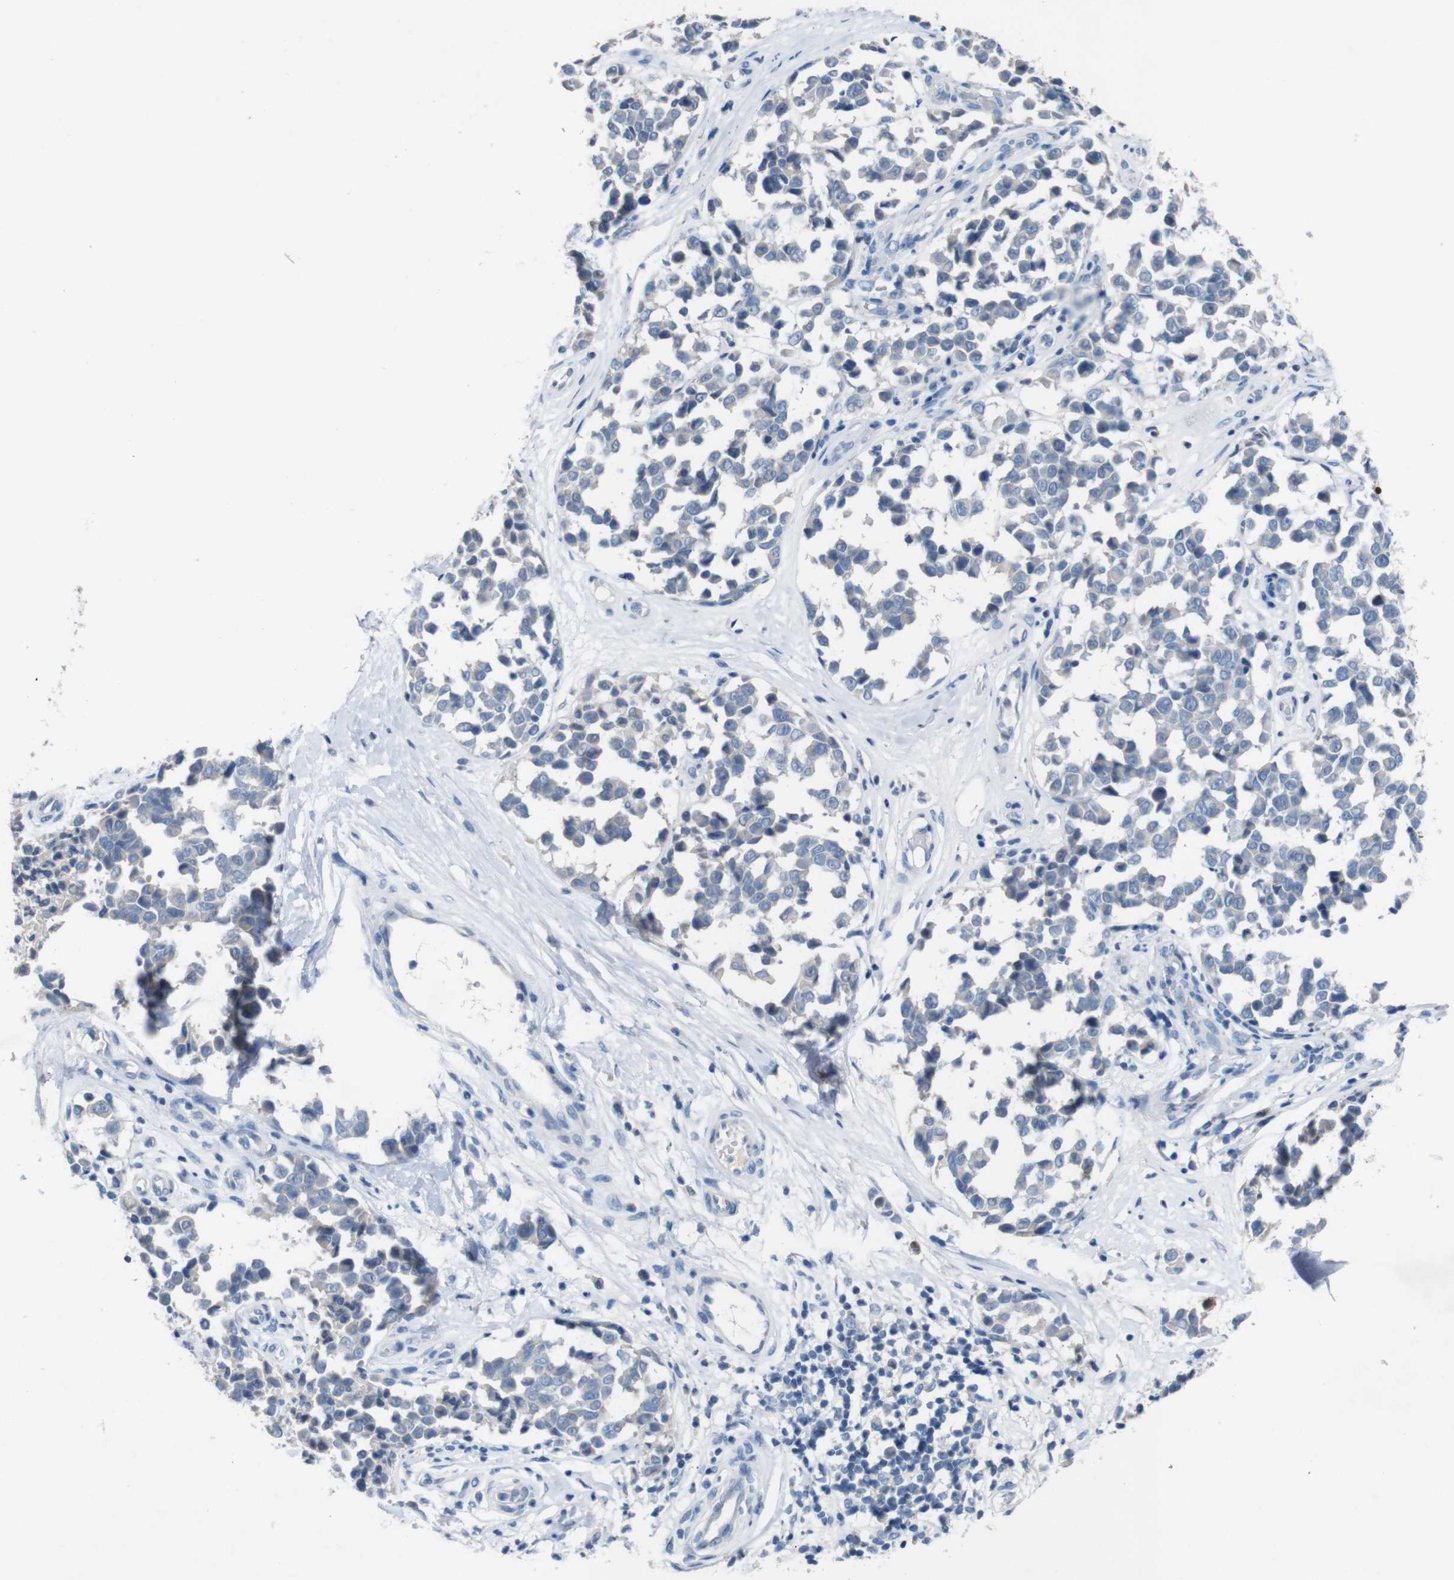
{"staining": {"intensity": "negative", "quantity": "none", "location": "none"}, "tissue": "melanoma", "cell_type": "Tumor cells", "image_type": "cancer", "snomed": [{"axis": "morphology", "description": "Malignant melanoma, NOS"}, {"axis": "topography", "description": "Skin"}], "caption": "High power microscopy photomicrograph of an immunohistochemistry photomicrograph of melanoma, revealing no significant expression in tumor cells.", "gene": "SLC2A8", "patient": {"sex": "female", "age": 64}}